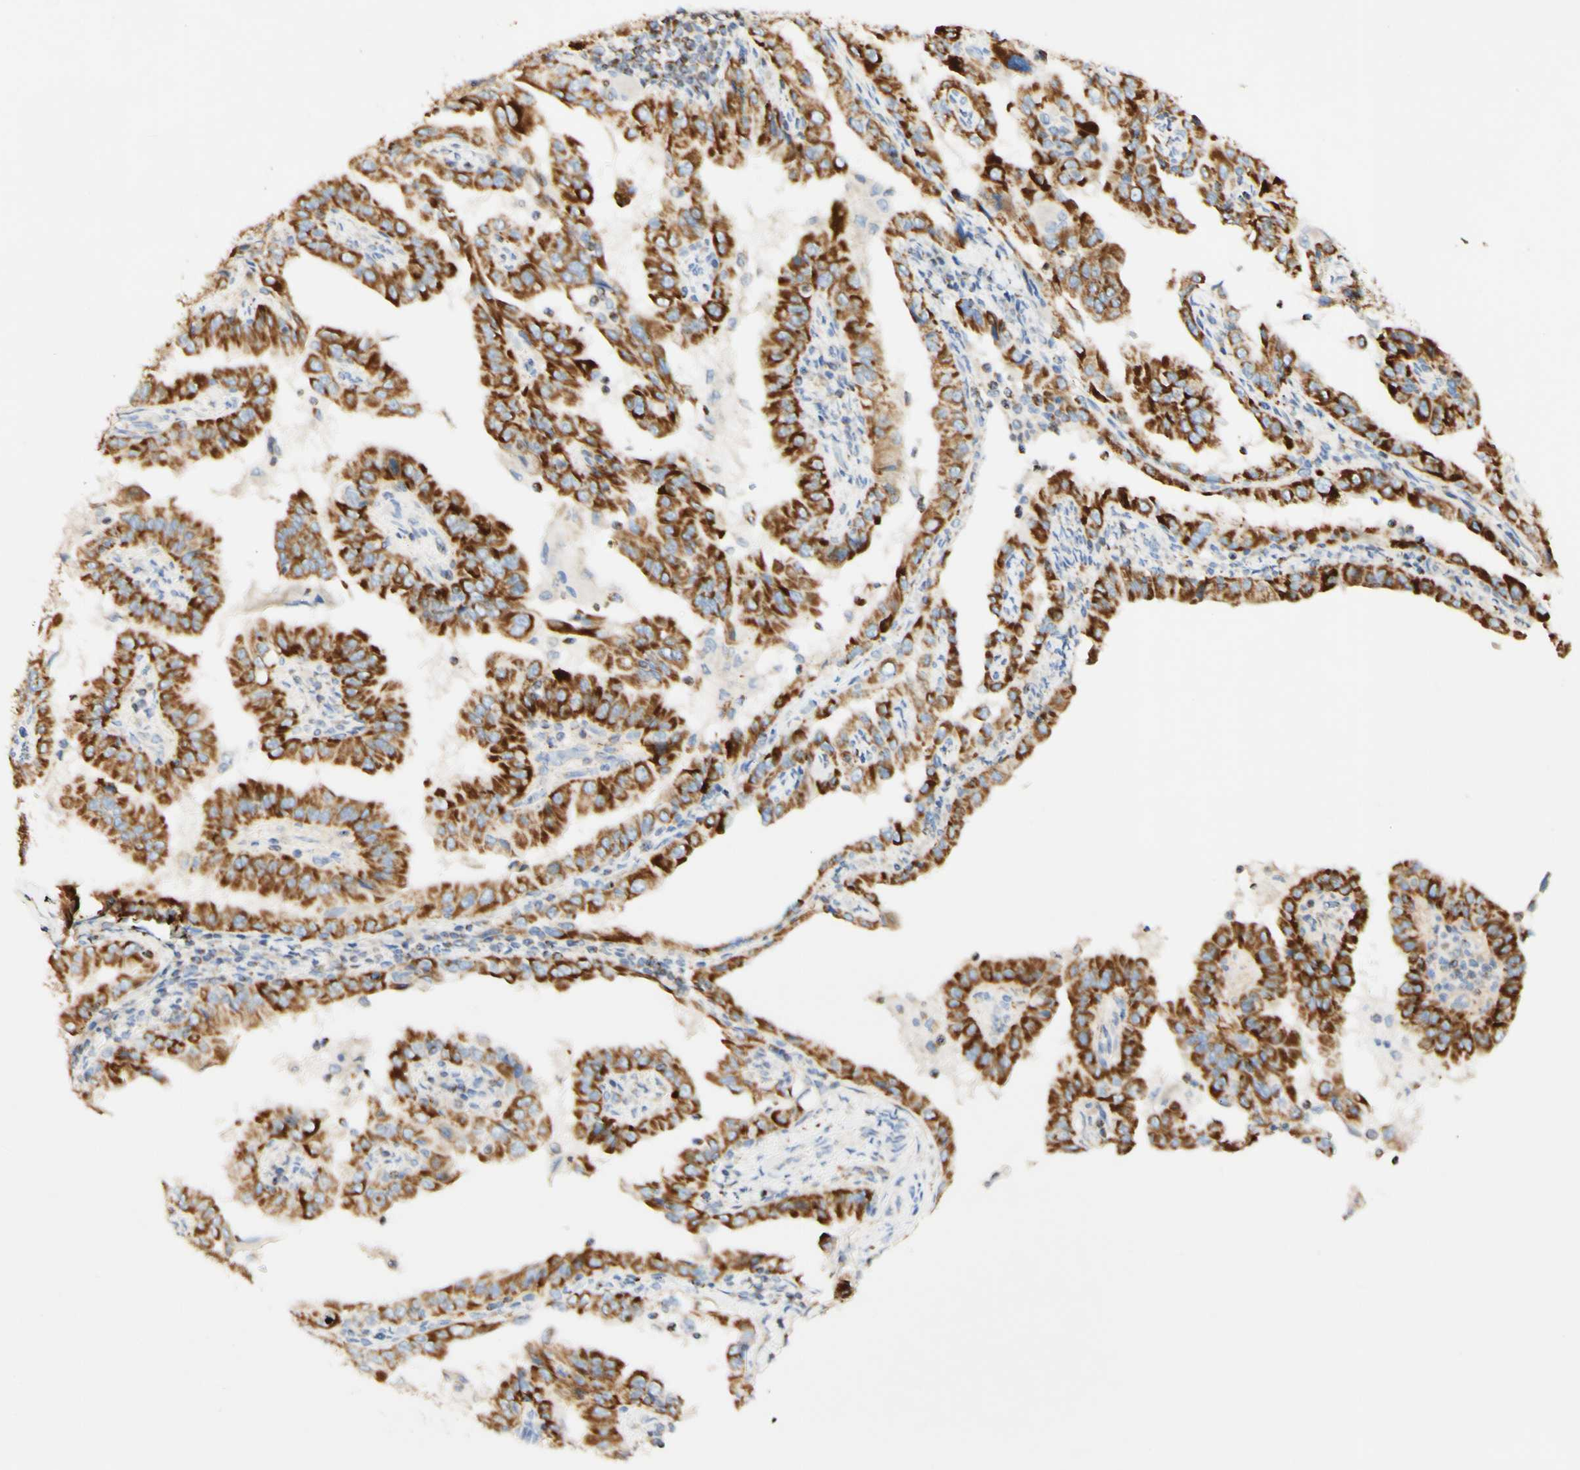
{"staining": {"intensity": "strong", "quantity": ">75%", "location": "cytoplasmic/membranous"}, "tissue": "thyroid cancer", "cell_type": "Tumor cells", "image_type": "cancer", "snomed": [{"axis": "morphology", "description": "Papillary adenocarcinoma, NOS"}, {"axis": "topography", "description": "Thyroid gland"}], "caption": "Approximately >75% of tumor cells in thyroid cancer (papillary adenocarcinoma) display strong cytoplasmic/membranous protein positivity as visualized by brown immunohistochemical staining.", "gene": "OXCT1", "patient": {"sex": "male", "age": 33}}